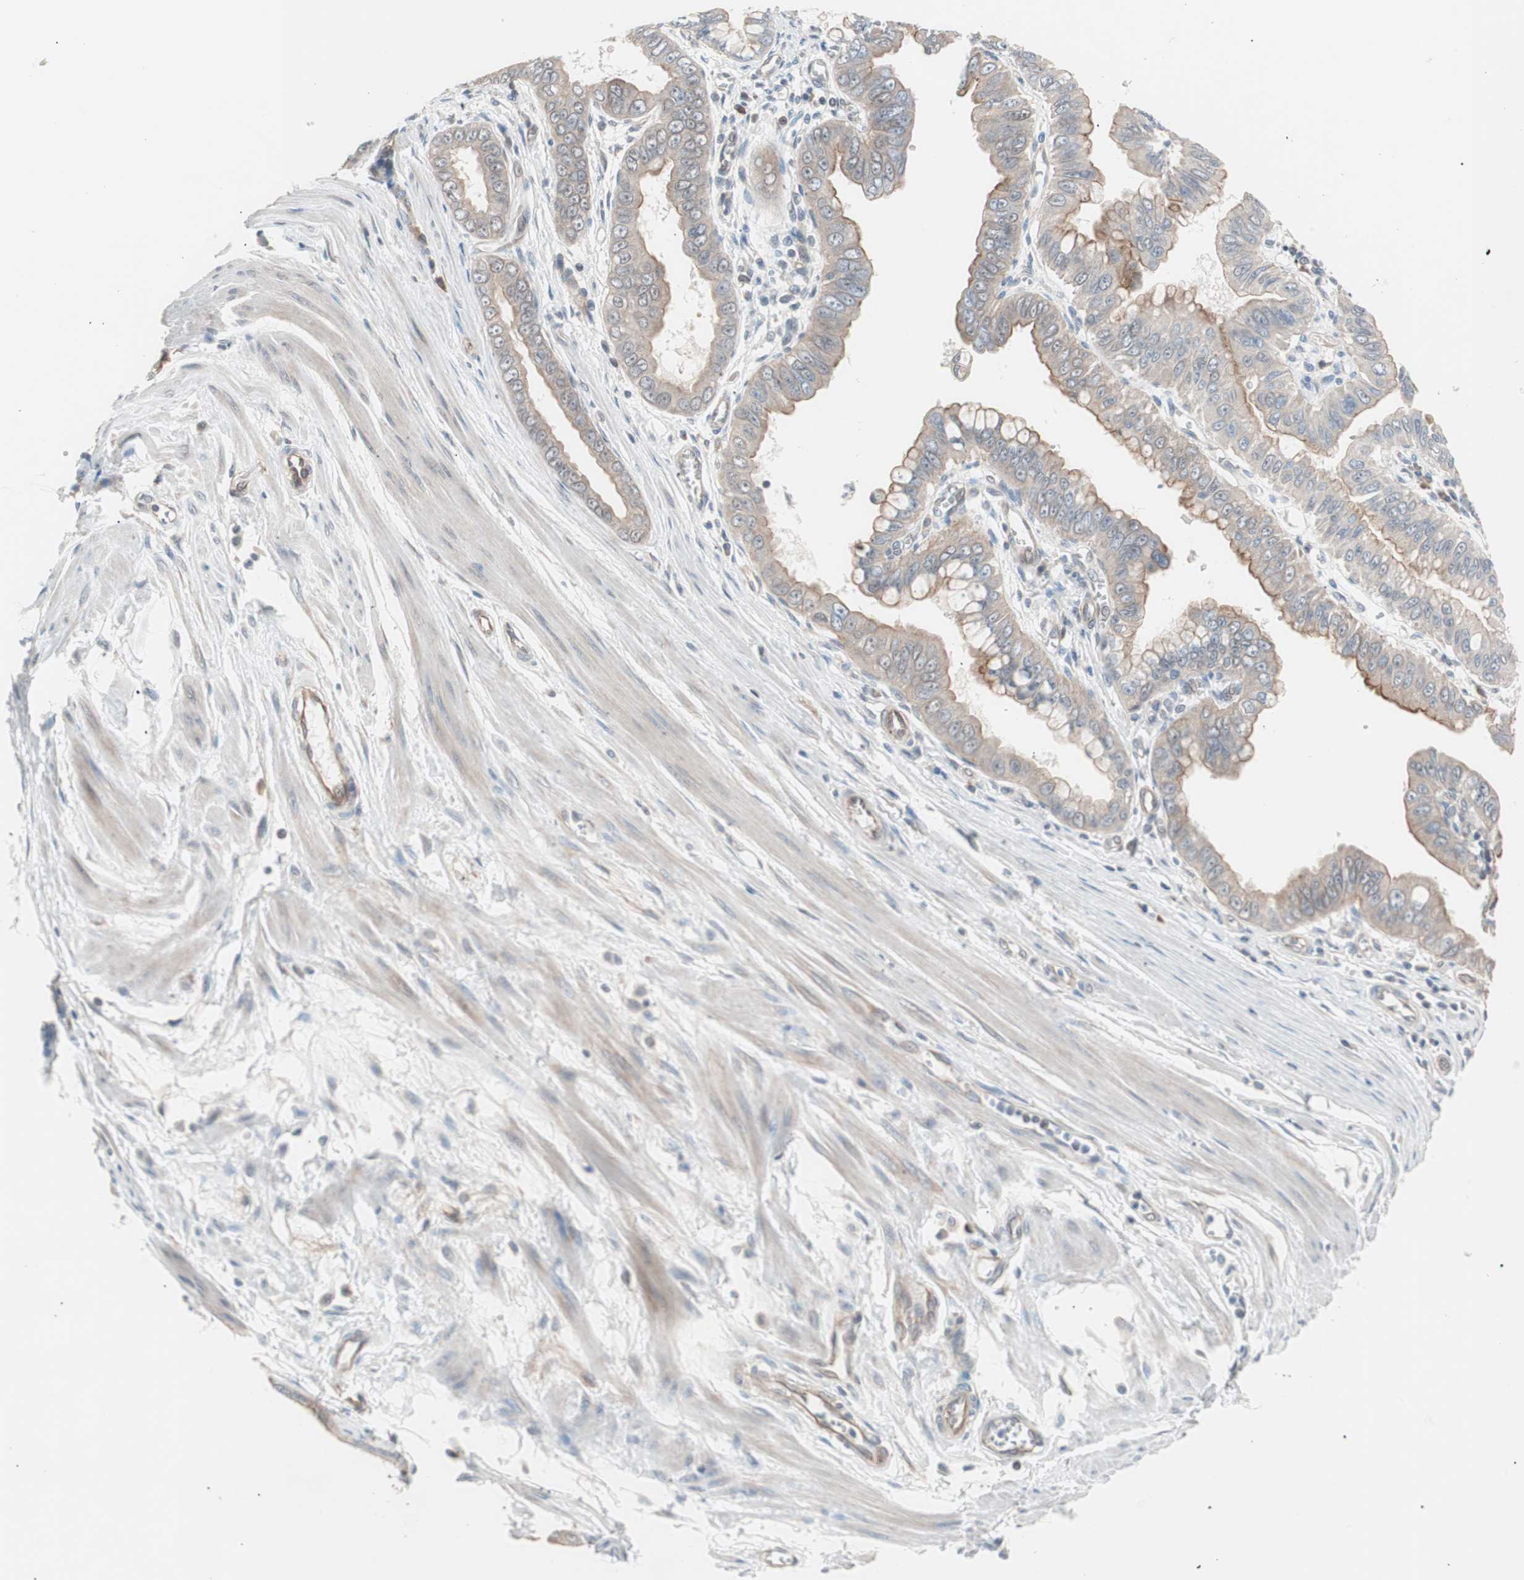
{"staining": {"intensity": "moderate", "quantity": ">75%", "location": "cytoplasmic/membranous"}, "tissue": "pancreatic cancer", "cell_type": "Tumor cells", "image_type": "cancer", "snomed": [{"axis": "morphology", "description": "Normal tissue, NOS"}, {"axis": "topography", "description": "Lymph node"}], "caption": "Protein staining by immunohistochemistry demonstrates moderate cytoplasmic/membranous positivity in about >75% of tumor cells in pancreatic cancer.", "gene": "SMG1", "patient": {"sex": "male", "age": 50}}